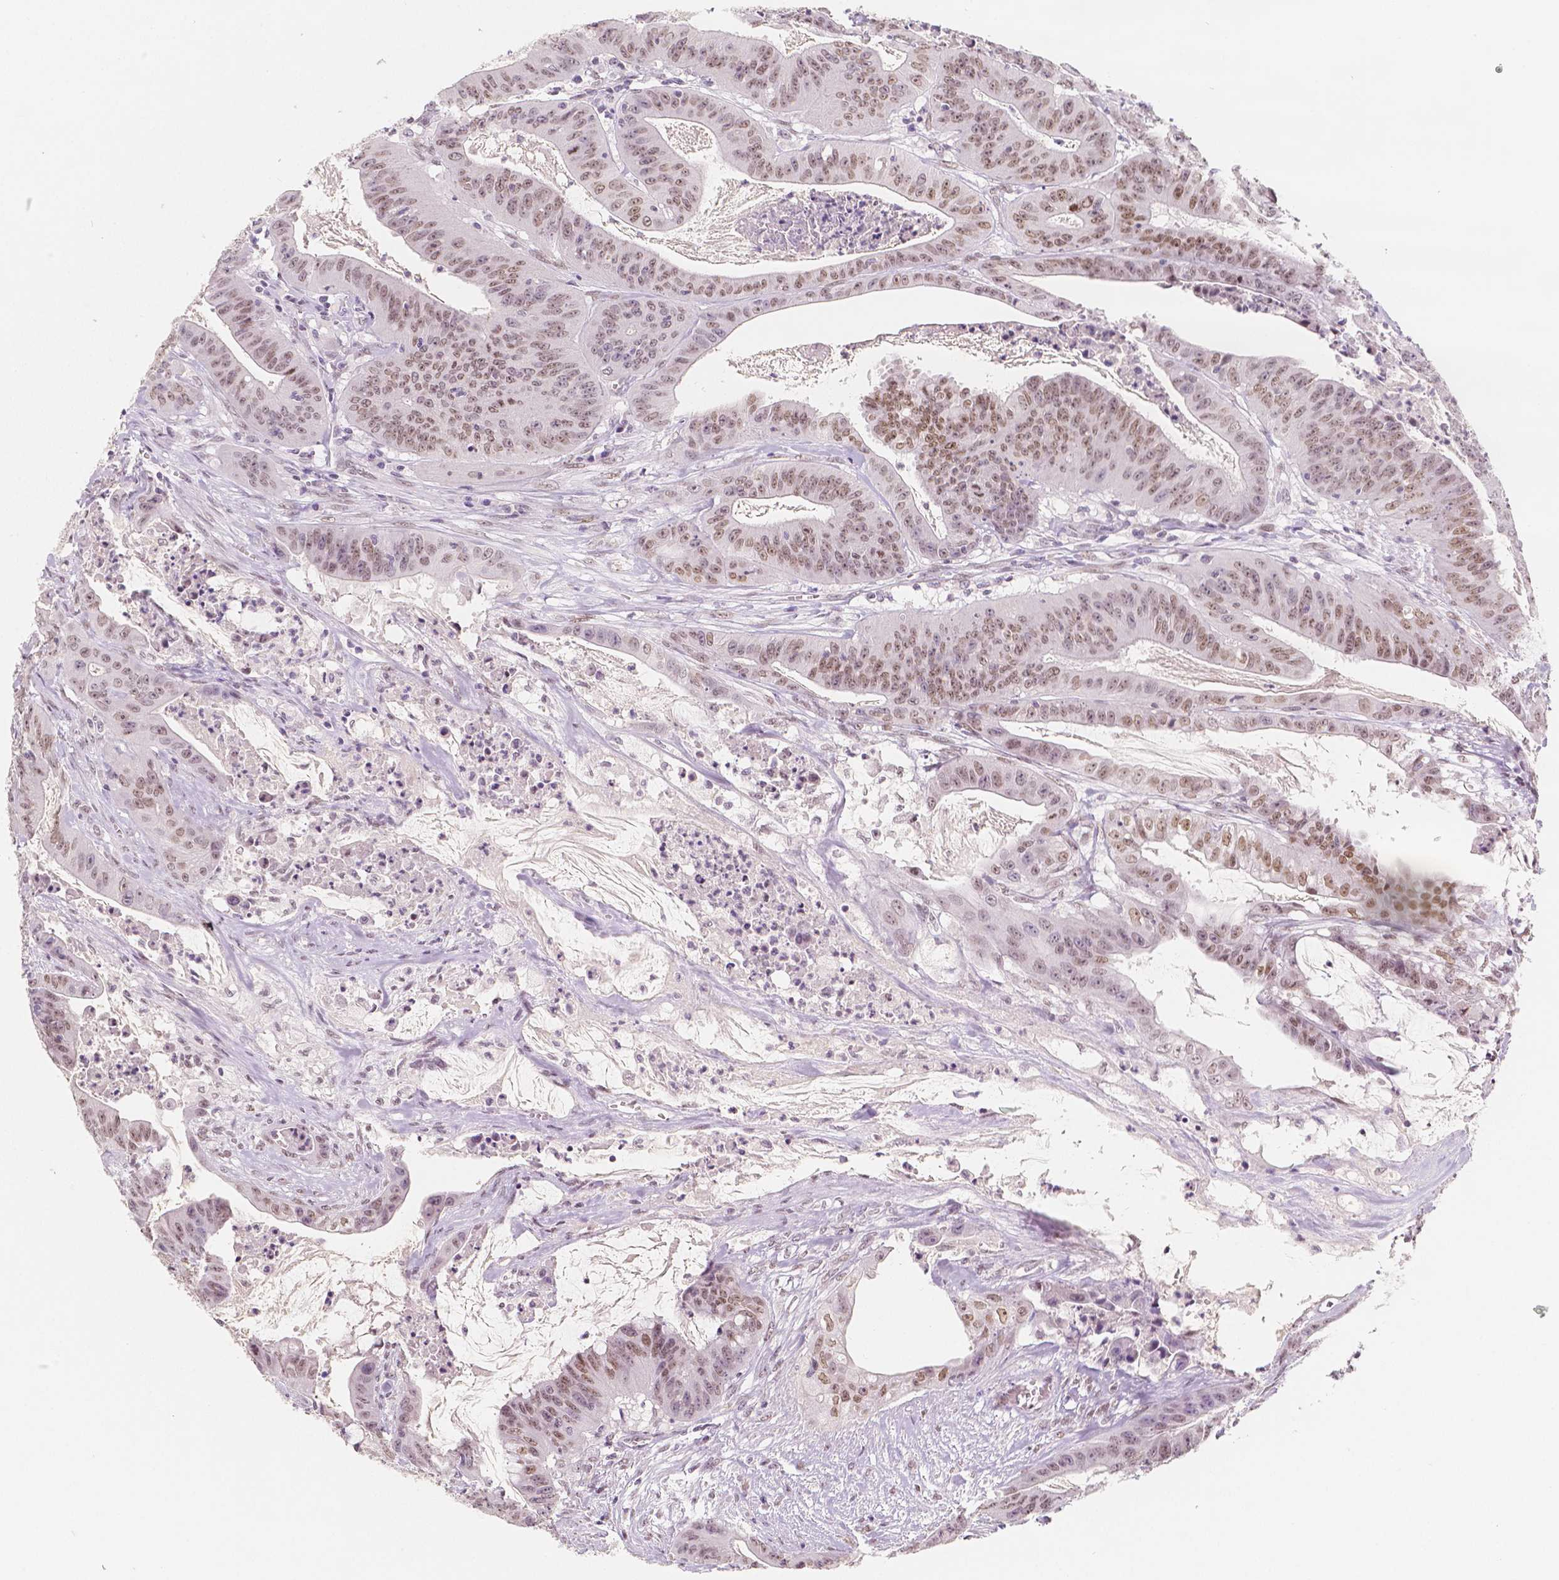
{"staining": {"intensity": "moderate", "quantity": "25%-75%", "location": "nuclear"}, "tissue": "colorectal cancer", "cell_type": "Tumor cells", "image_type": "cancer", "snomed": [{"axis": "morphology", "description": "Adenocarcinoma, NOS"}, {"axis": "topography", "description": "Colon"}], "caption": "Immunohistochemistry (IHC) of adenocarcinoma (colorectal) demonstrates medium levels of moderate nuclear positivity in approximately 25%-75% of tumor cells. (DAB IHC, brown staining for protein, blue staining for nuclei).", "gene": "KDM5B", "patient": {"sex": "male", "age": 33}}